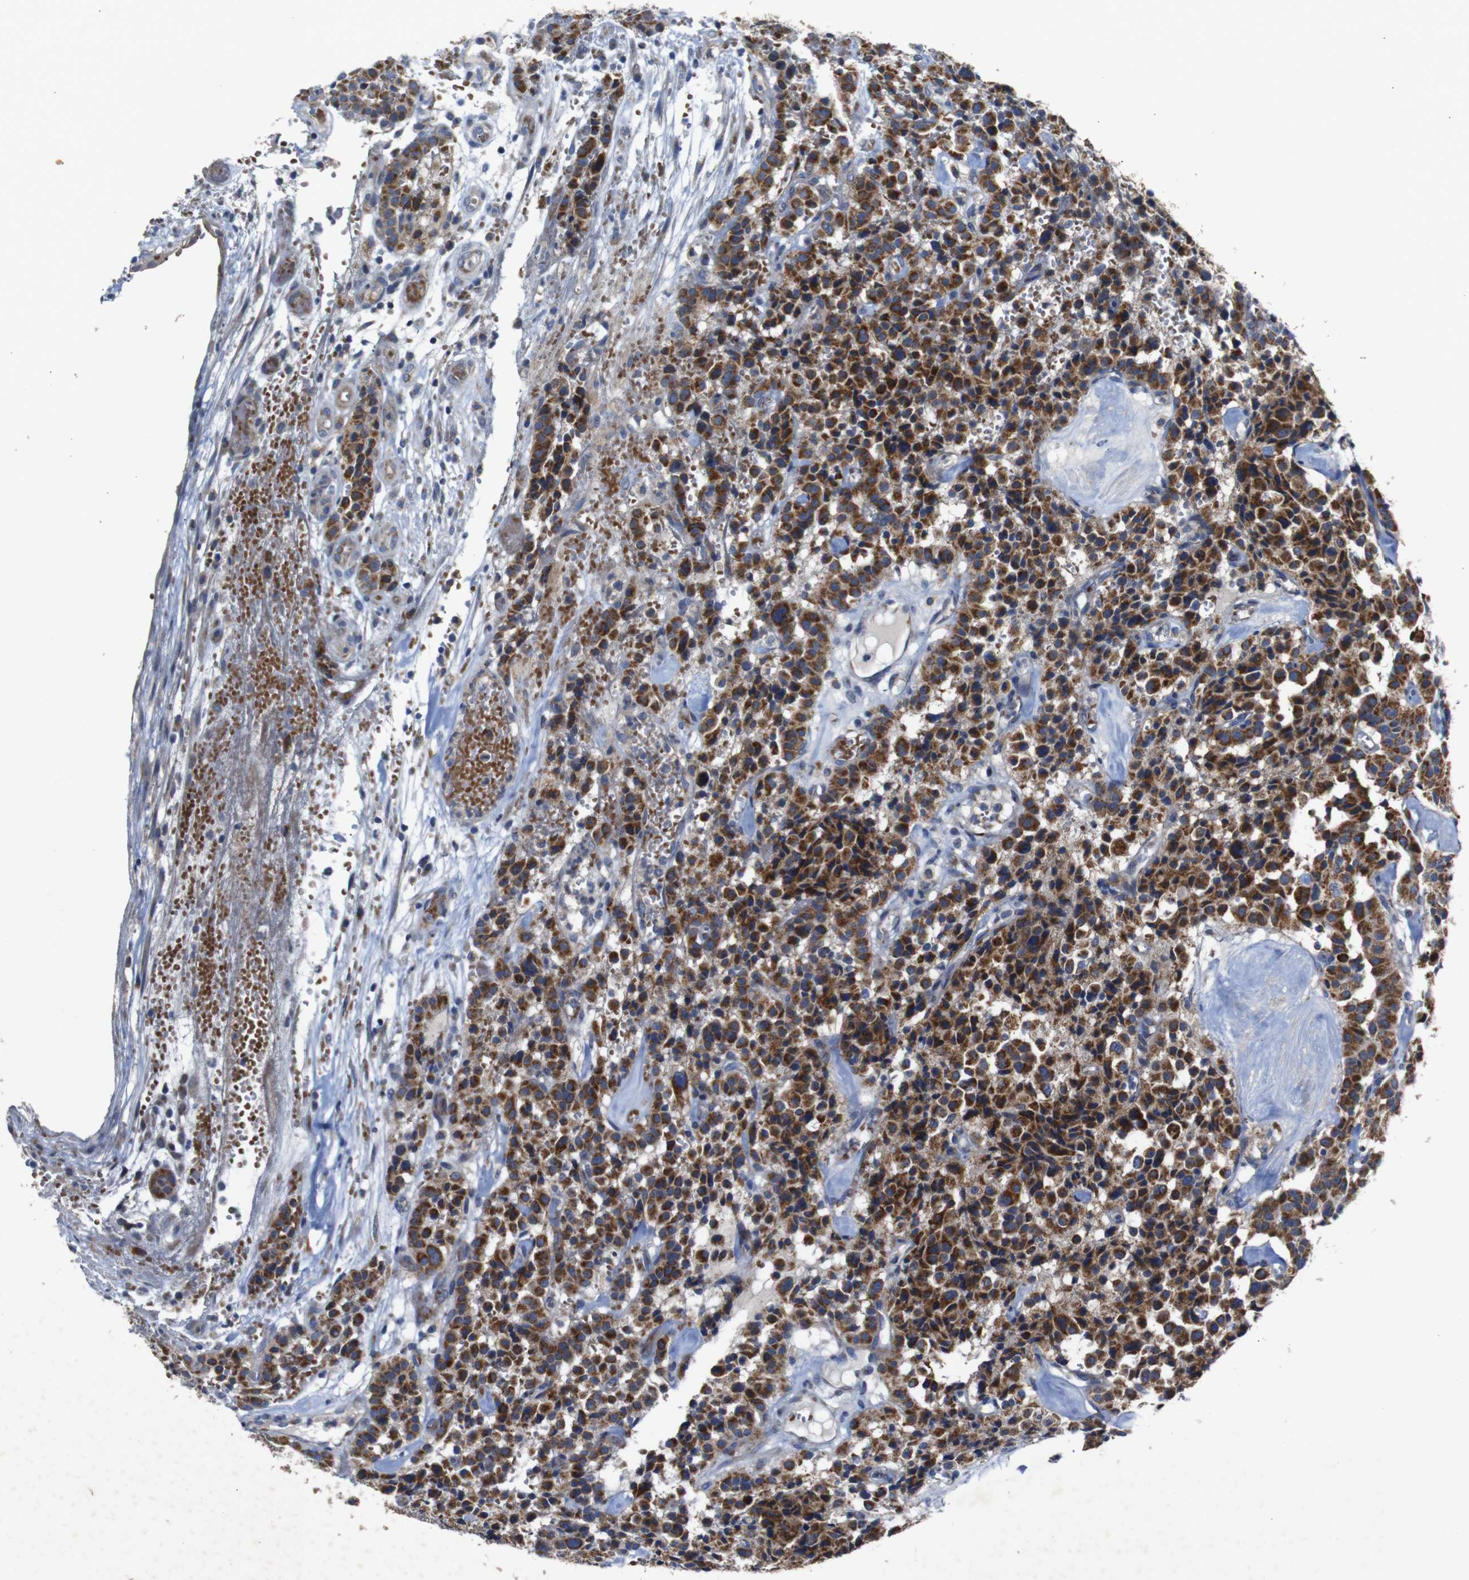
{"staining": {"intensity": "strong", "quantity": ">75%", "location": "cytoplasmic/membranous"}, "tissue": "carcinoid", "cell_type": "Tumor cells", "image_type": "cancer", "snomed": [{"axis": "morphology", "description": "Carcinoid, malignant, NOS"}, {"axis": "topography", "description": "Lung"}], "caption": "This is a photomicrograph of immunohistochemistry (IHC) staining of carcinoid, which shows strong staining in the cytoplasmic/membranous of tumor cells.", "gene": "CHST10", "patient": {"sex": "male", "age": 30}}